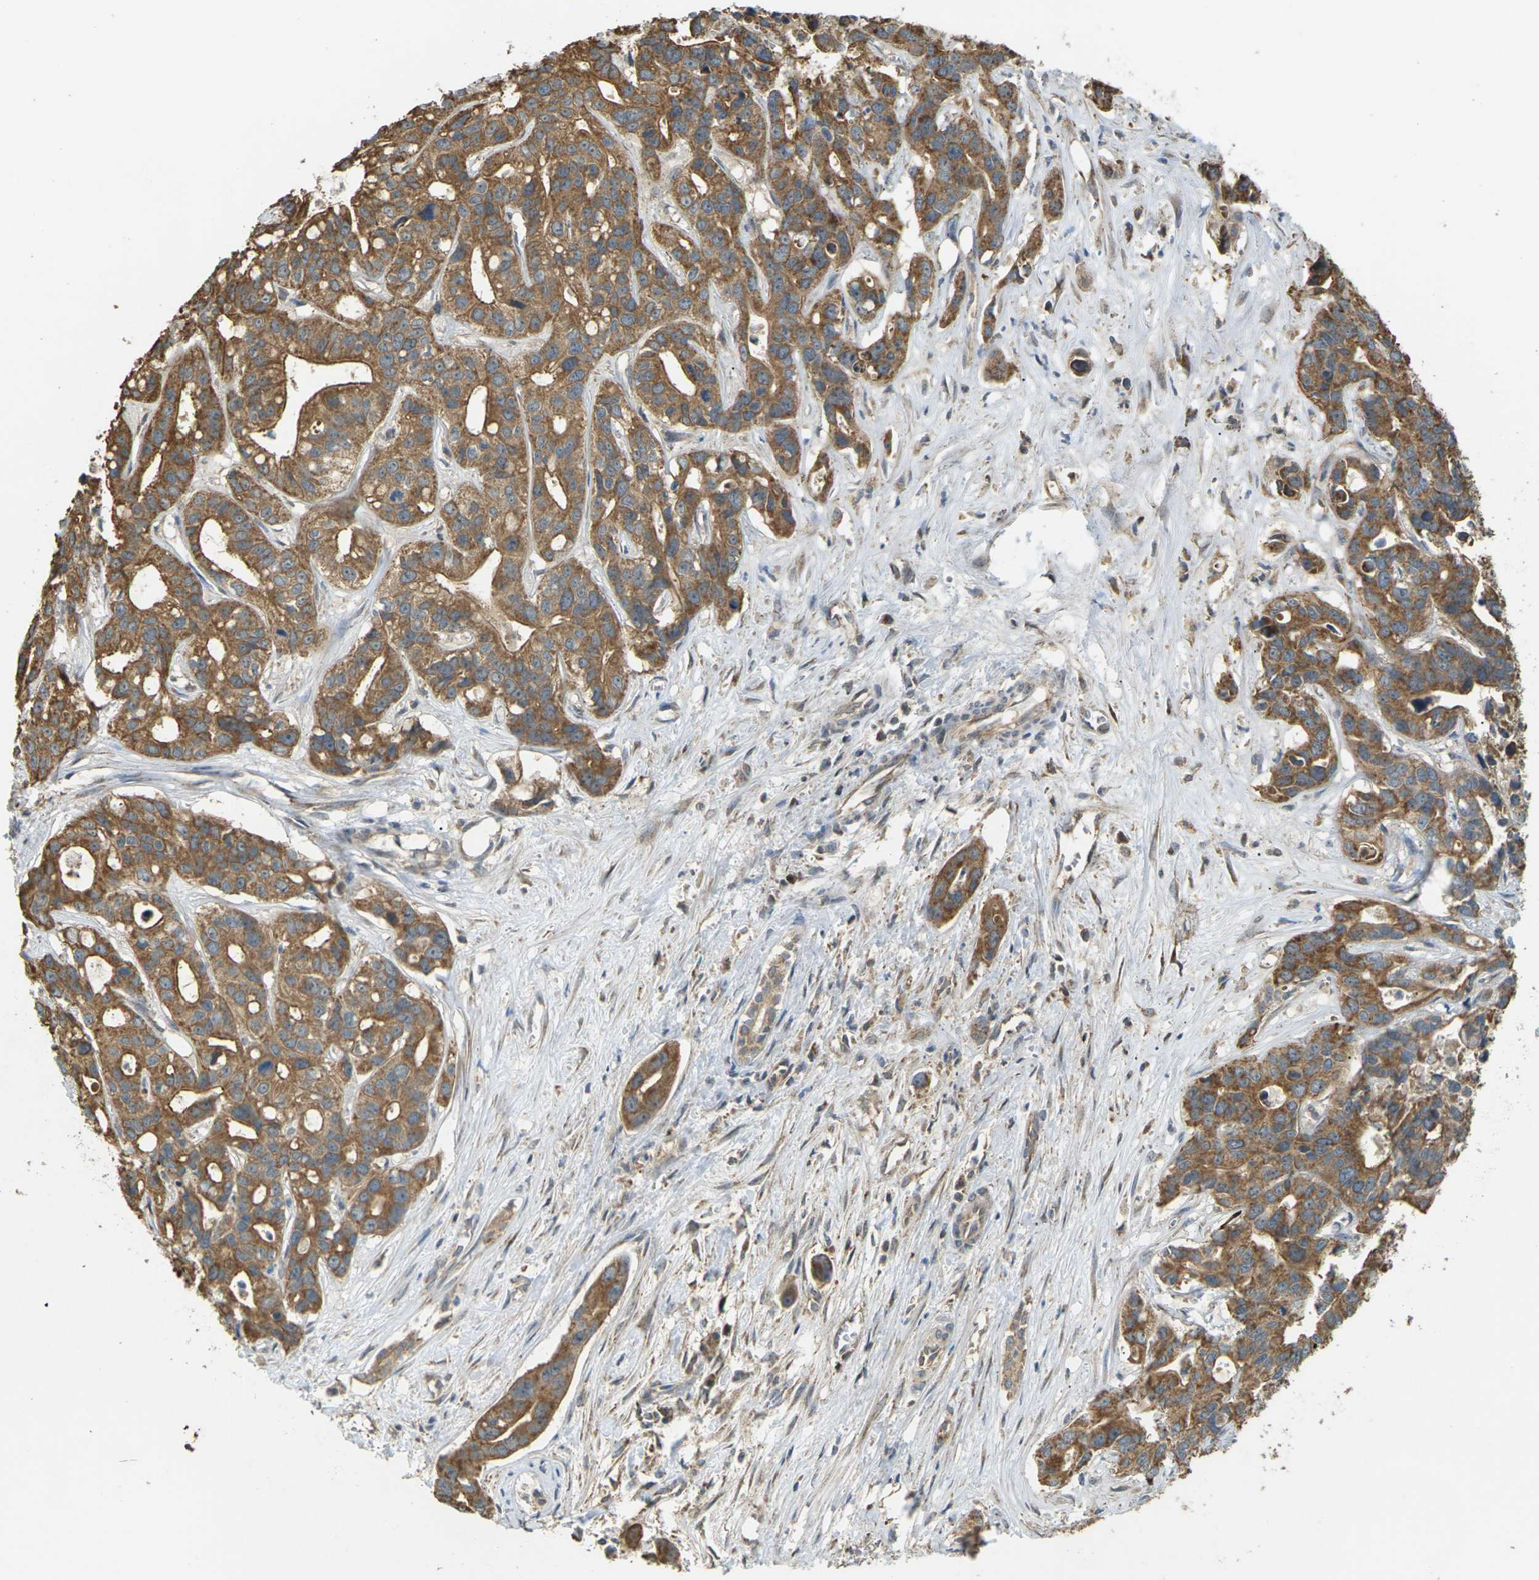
{"staining": {"intensity": "moderate", "quantity": ">75%", "location": "cytoplasmic/membranous"}, "tissue": "liver cancer", "cell_type": "Tumor cells", "image_type": "cancer", "snomed": [{"axis": "morphology", "description": "Cholangiocarcinoma"}, {"axis": "topography", "description": "Liver"}], "caption": "Immunohistochemistry micrograph of neoplastic tissue: liver cancer (cholangiocarcinoma) stained using immunohistochemistry (IHC) demonstrates medium levels of moderate protein expression localized specifically in the cytoplasmic/membranous of tumor cells, appearing as a cytoplasmic/membranous brown color.", "gene": "KSR1", "patient": {"sex": "female", "age": 65}}